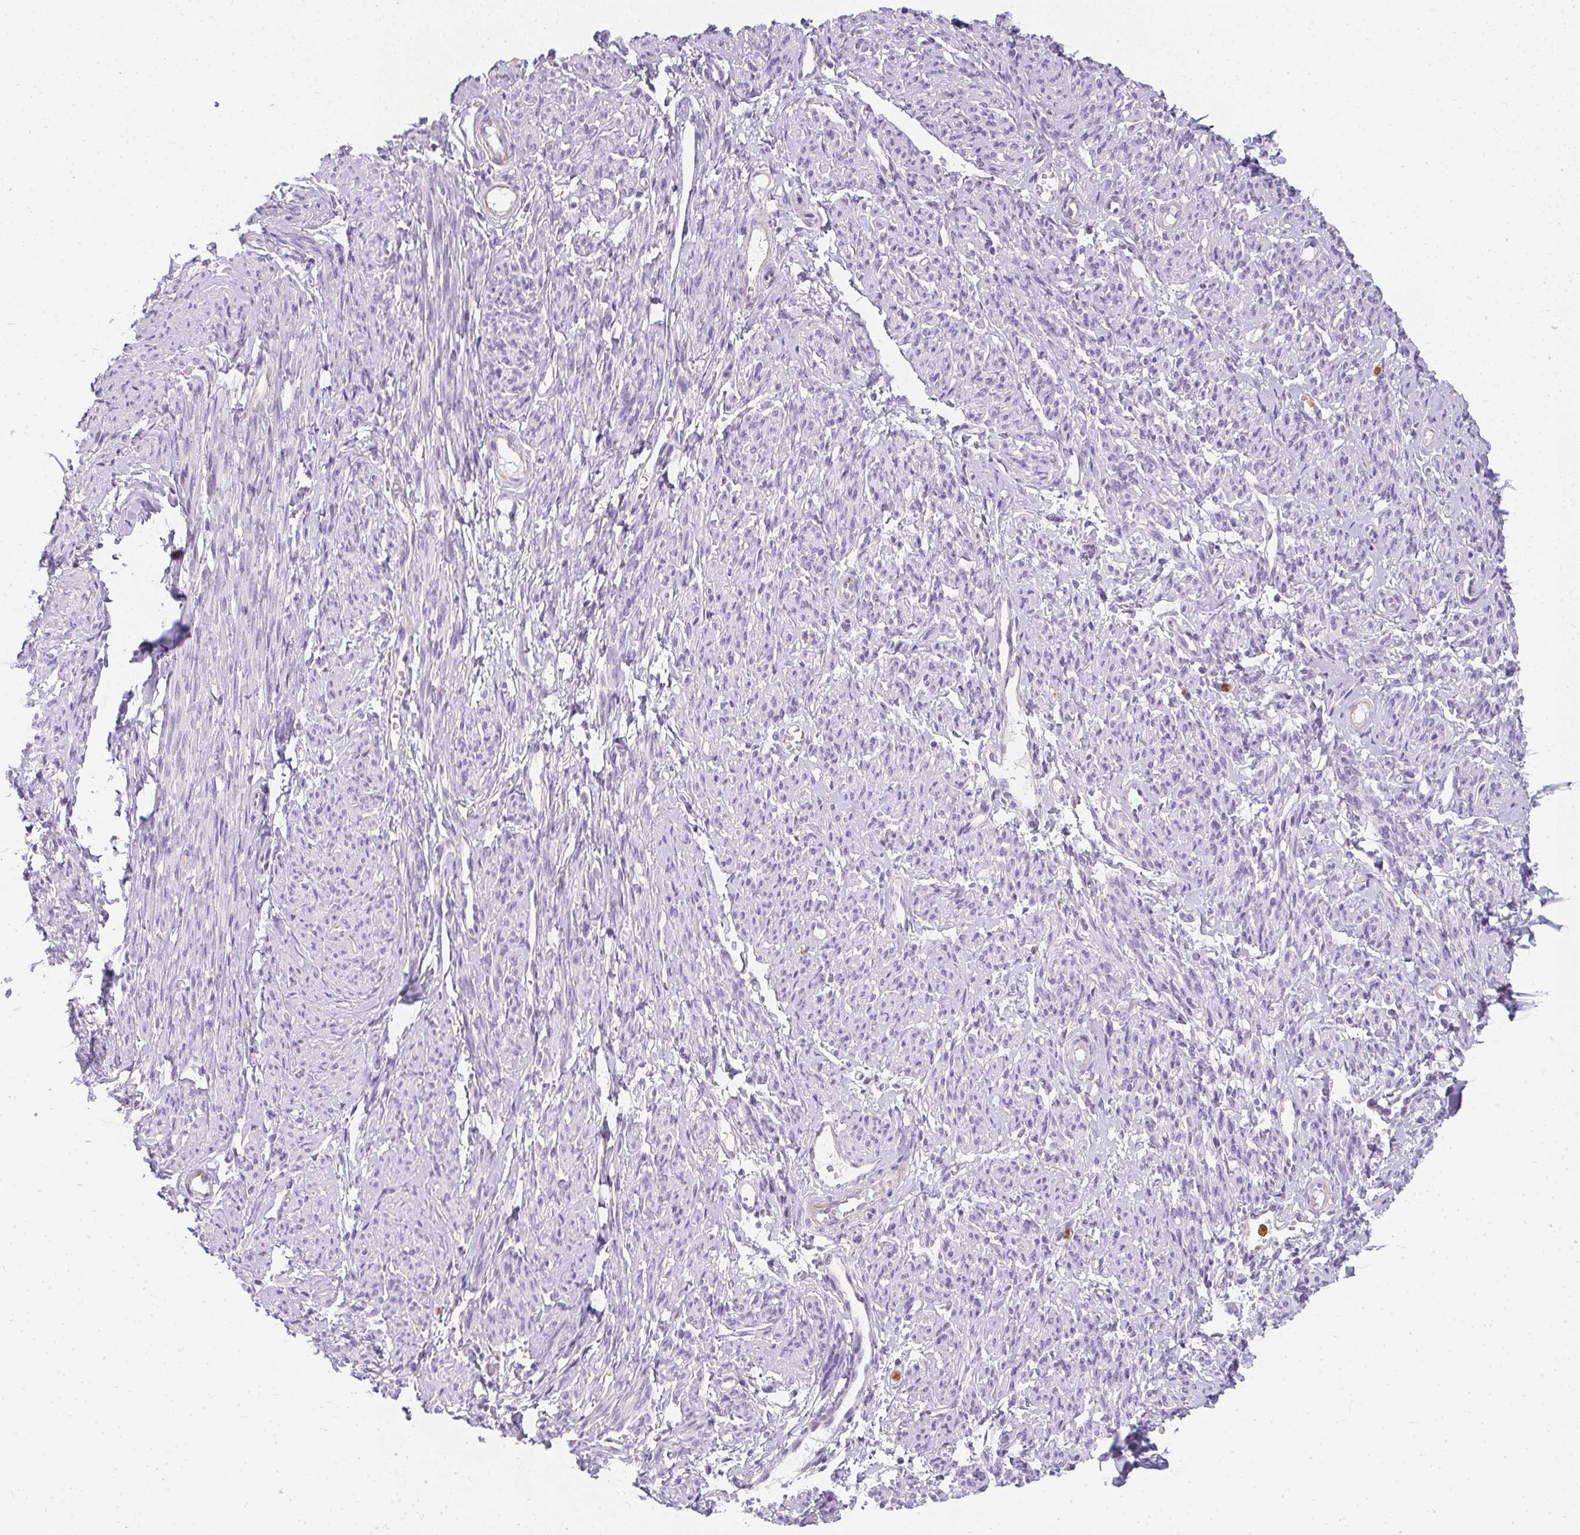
{"staining": {"intensity": "negative", "quantity": "none", "location": "none"}, "tissue": "smooth muscle", "cell_type": "Smooth muscle cells", "image_type": "normal", "snomed": [{"axis": "morphology", "description": "Normal tissue, NOS"}, {"axis": "topography", "description": "Smooth muscle"}], "caption": "Immunohistochemistry photomicrograph of normal smooth muscle stained for a protein (brown), which exhibits no positivity in smooth muscle cells.", "gene": "HK3", "patient": {"sex": "female", "age": 65}}